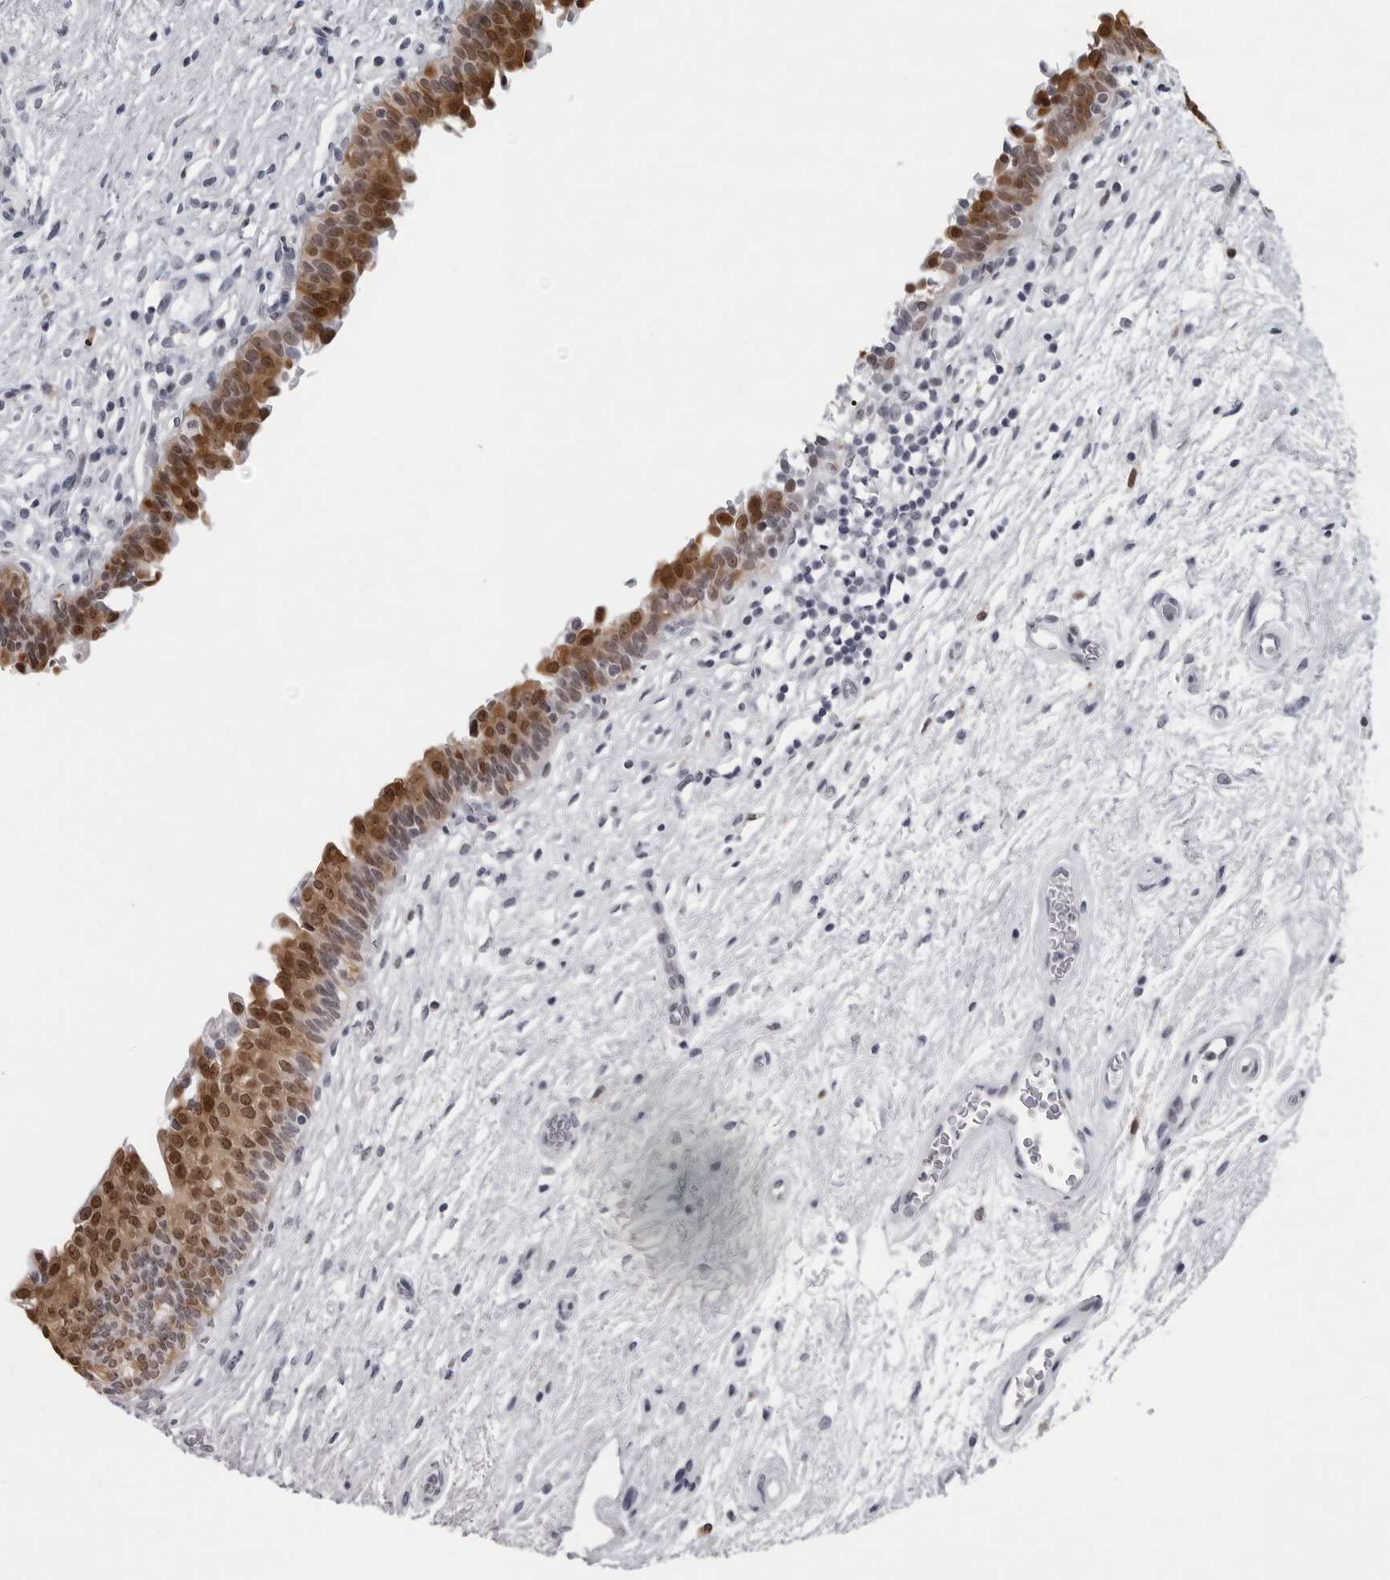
{"staining": {"intensity": "moderate", "quantity": ">75%", "location": "cytoplasmic/membranous,nuclear"}, "tissue": "urinary bladder", "cell_type": "Urothelial cells", "image_type": "normal", "snomed": [{"axis": "morphology", "description": "Normal tissue, NOS"}, {"axis": "topography", "description": "Urinary bladder"}], "caption": "A micrograph showing moderate cytoplasmic/membranous,nuclear expression in approximately >75% of urothelial cells in normal urinary bladder, as visualized by brown immunohistochemical staining.", "gene": "LZIC", "patient": {"sex": "male", "age": 83}}